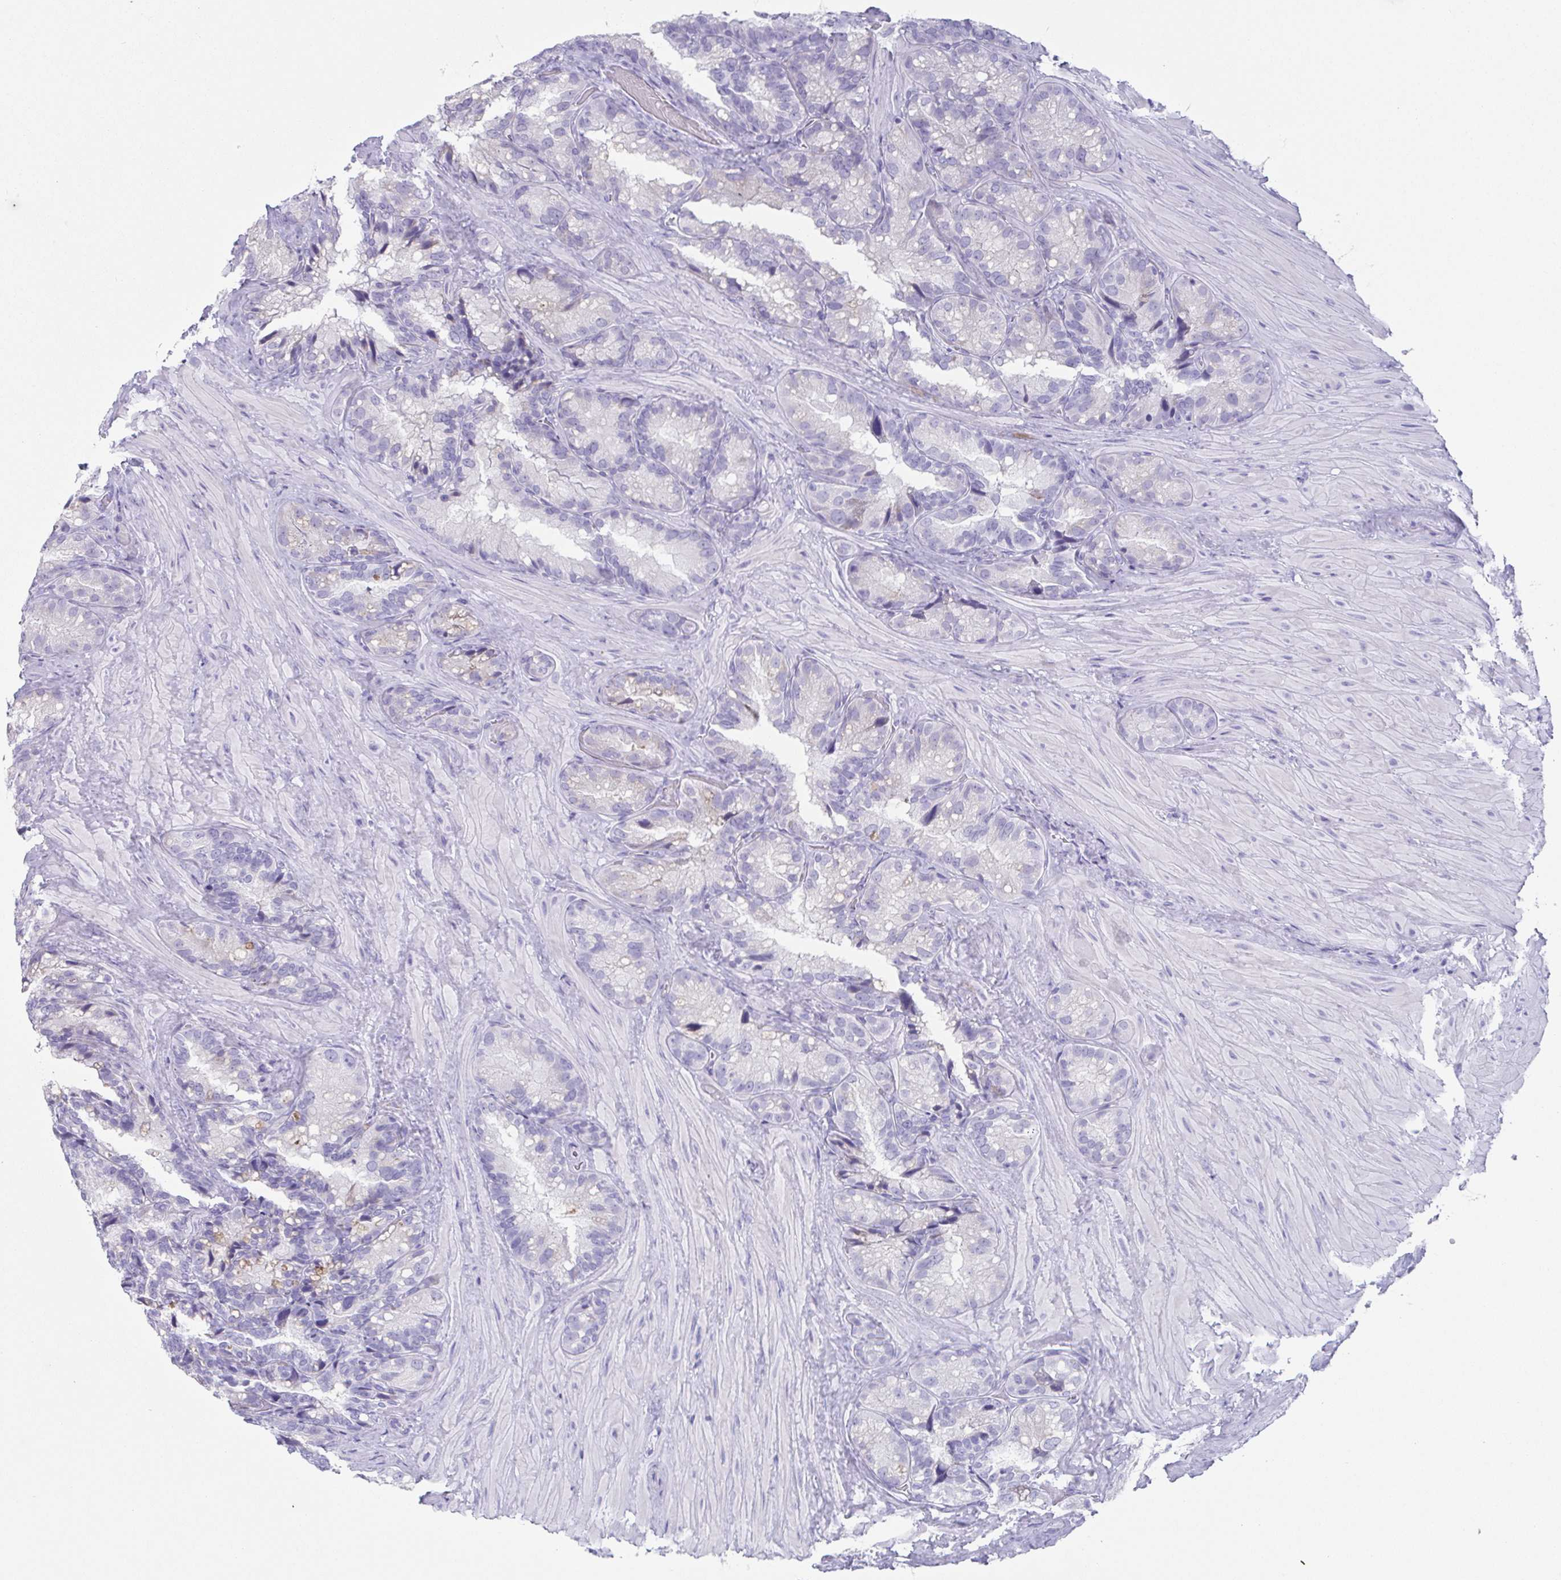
{"staining": {"intensity": "negative", "quantity": "none", "location": "none"}, "tissue": "seminal vesicle", "cell_type": "Glandular cells", "image_type": "normal", "snomed": [{"axis": "morphology", "description": "Normal tissue, NOS"}, {"axis": "topography", "description": "Seminal veicle"}], "caption": "High power microscopy micrograph of an immunohistochemistry micrograph of benign seminal vesicle, revealing no significant staining in glandular cells.", "gene": "TEX19", "patient": {"sex": "male", "age": 60}}